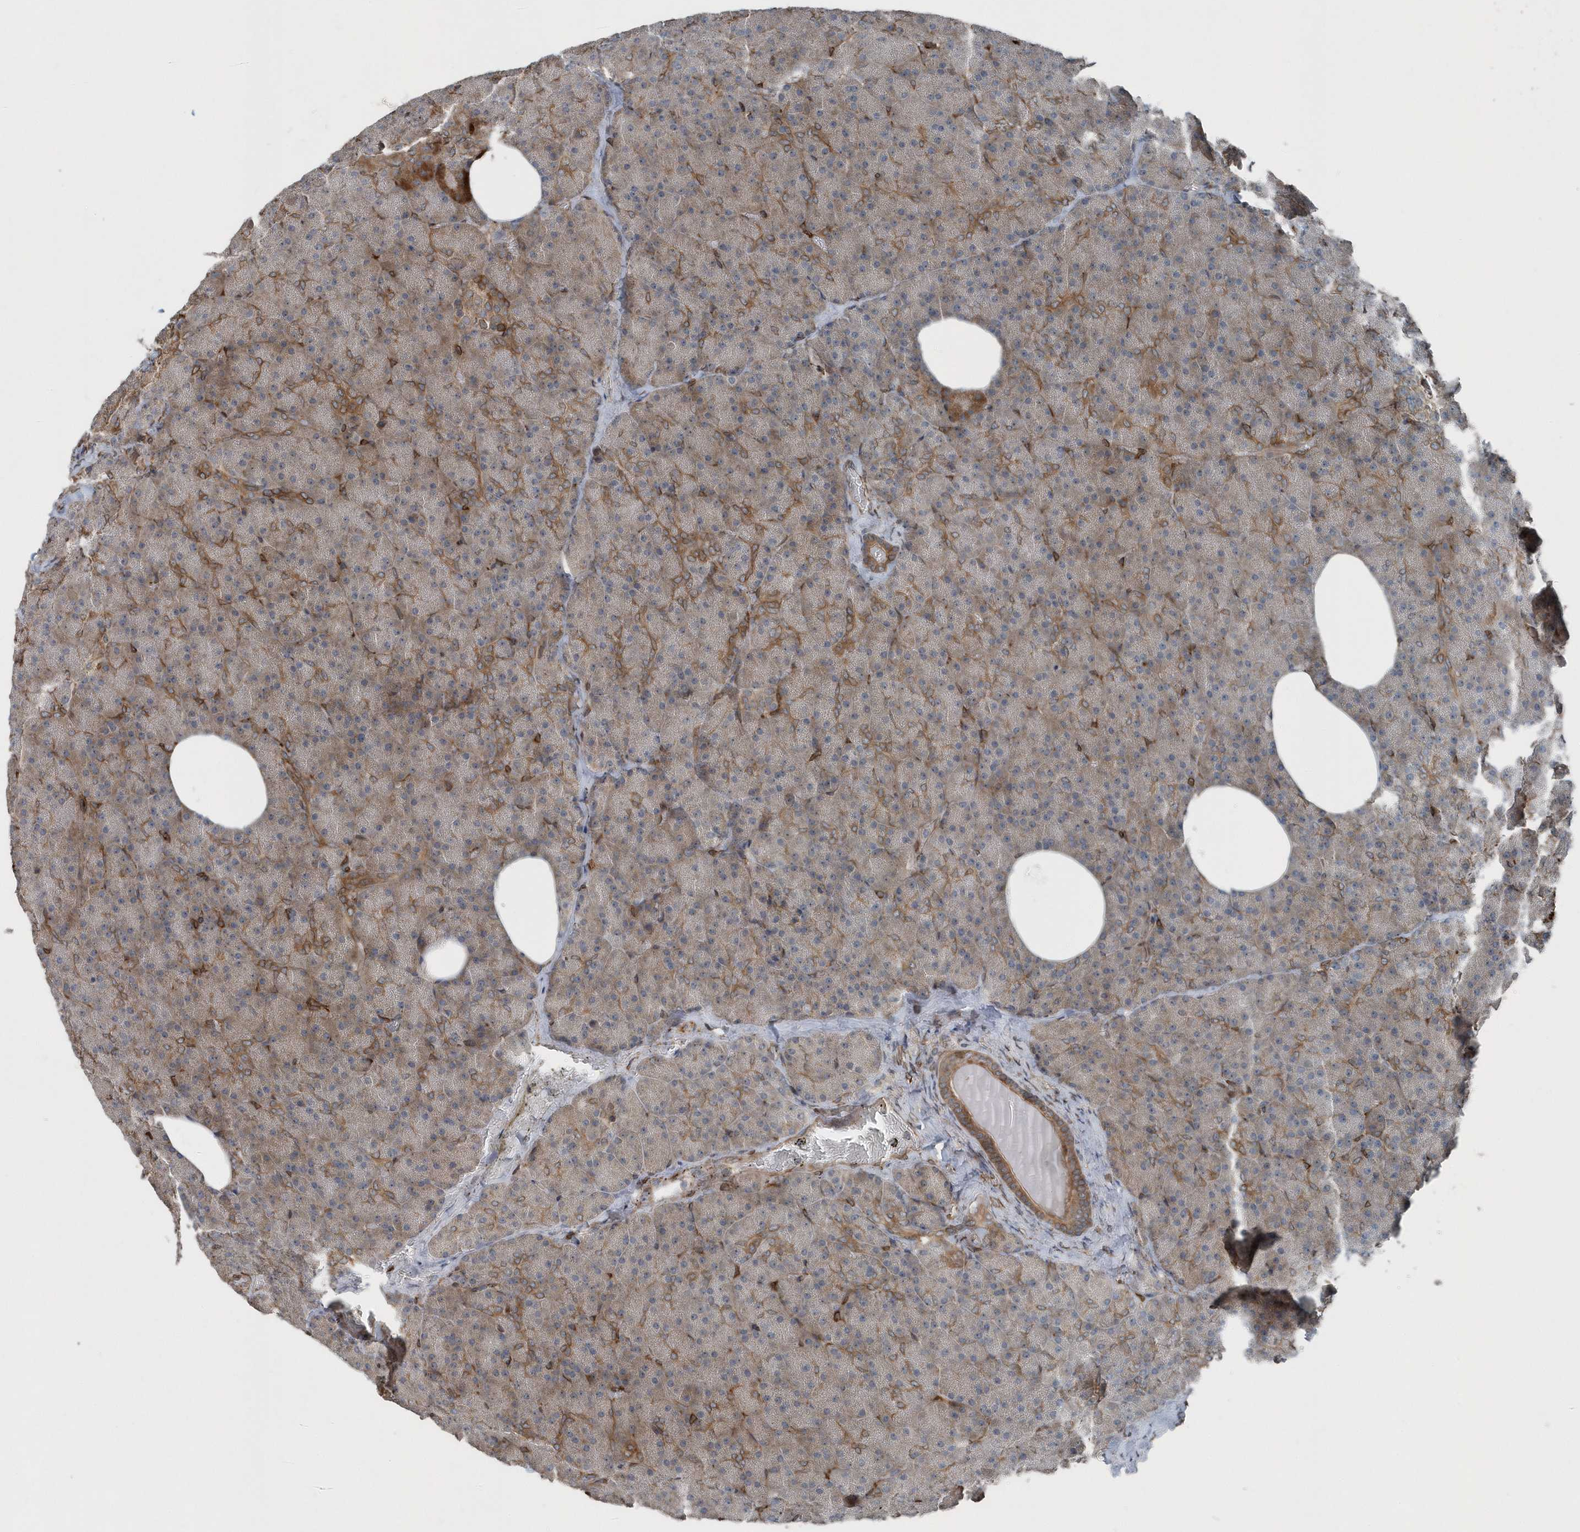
{"staining": {"intensity": "moderate", "quantity": "25%-75%", "location": "cytoplasmic/membranous"}, "tissue": "pancreas", "cell_type": "Exocrine glandular cells", "image_type": "normal", "snomed": [{"axis": "morphology", "description": "Normal tissue, NOS"}, {"axis": "morphology", "description": "Carcinoid, malignant, NOS"}, {"axis": "topography", "description": "Pancreas"}], "caption": "IHC photomicrograph of benign pancreas: pancreas stained using immunohistochemistry demonstrates medium levels of moderate protein expression localized specifically in the cytoplasmic/membranous of exocrine glandular cells, appearing as a cytoplasmic/membranous brown color.", "gene": "MCC", "patient": {"sex": "female", "age": 35}}